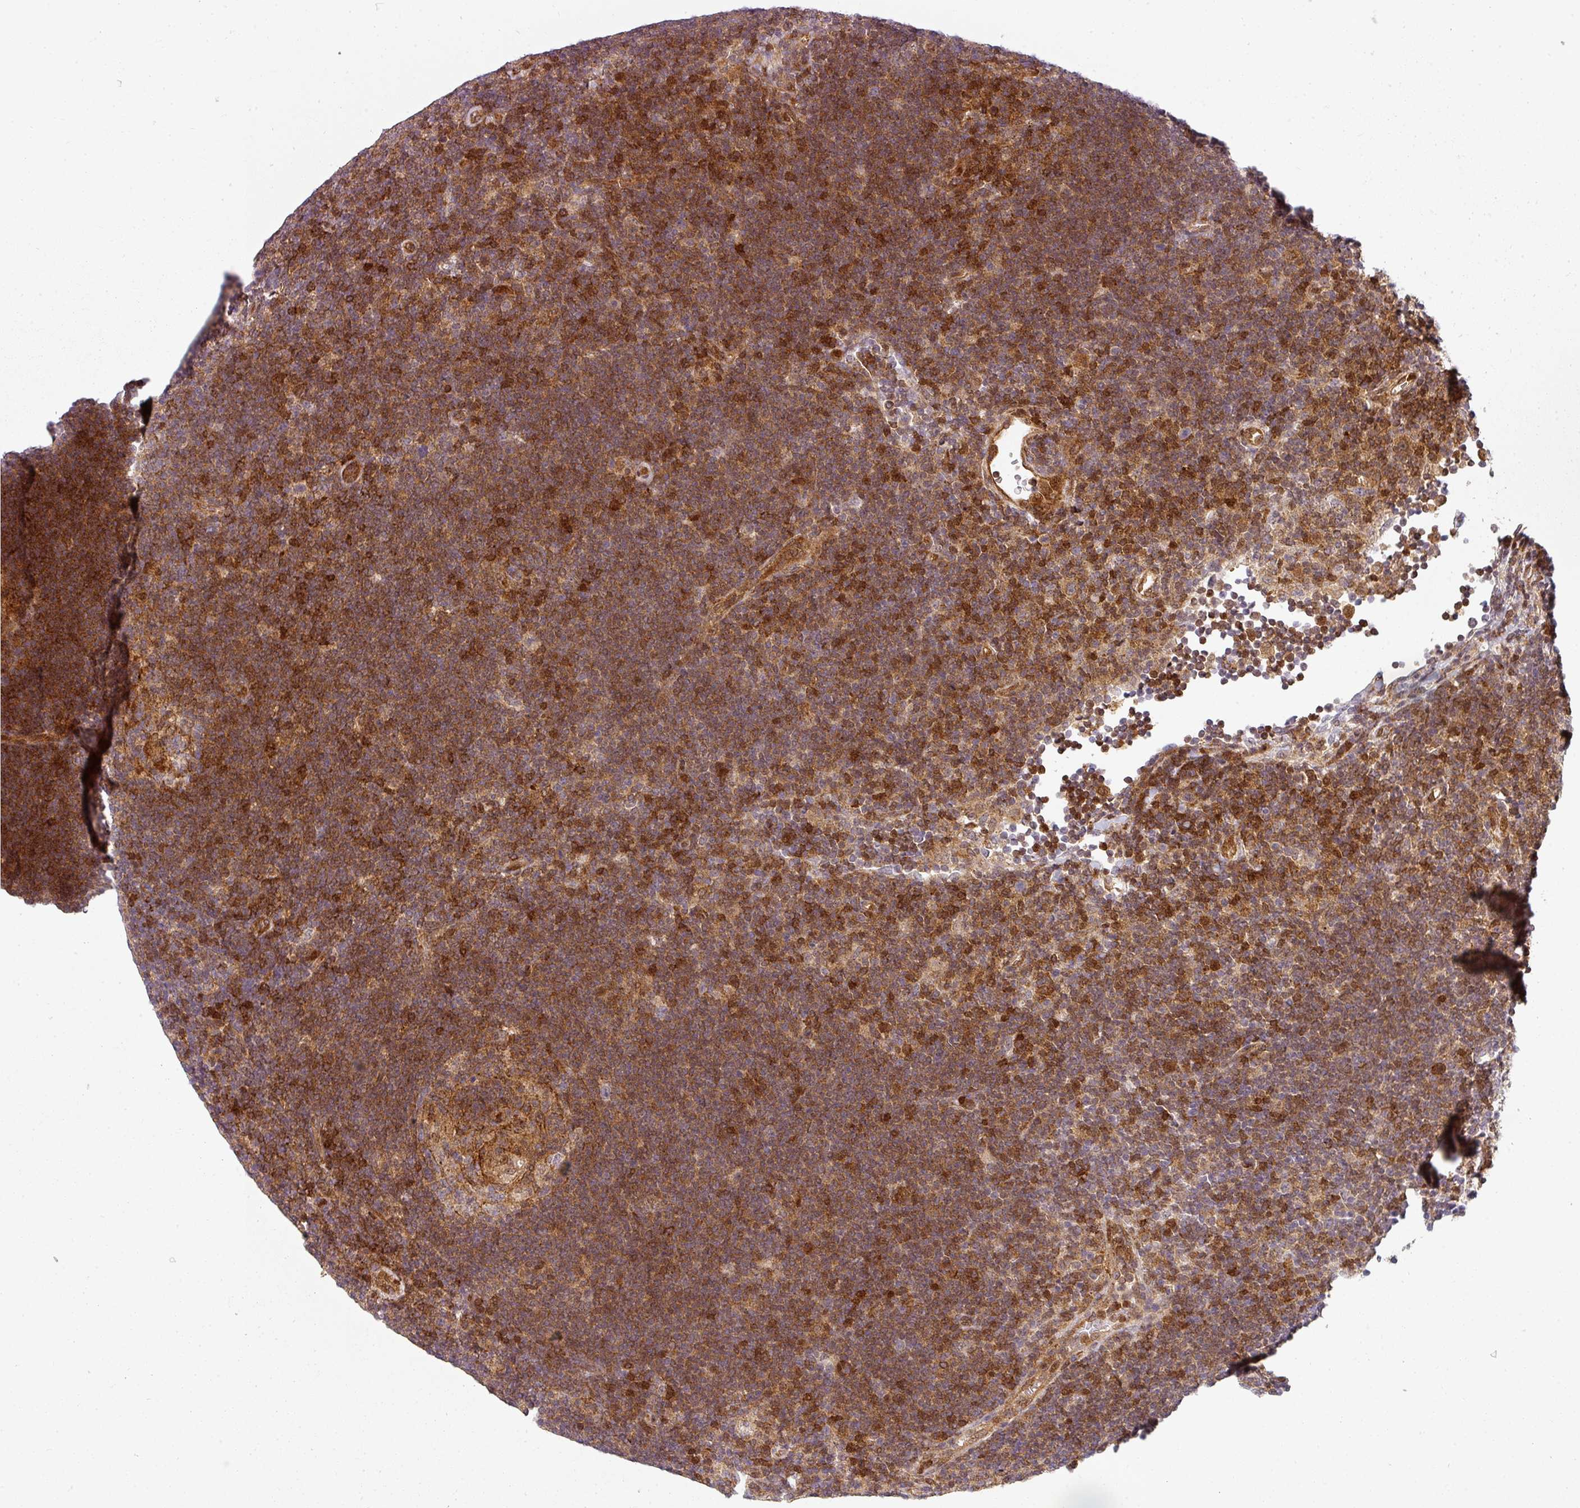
{"staining": {"intensity": "negative", "quantity": "none", "location": "none"}, "tissue": "lymphoma", "cell_type": "Tumor cells", "image_type": "cancer", "snomed": [{"axis": "morphology", "description": "Hodgkin's disease, NOS"}, {"axis": "topography", "description": "Lymph node"}], "caption": "A photomicrograph of human lymphoma is negative for staining in tumor cells.", "gene": "CLIC1", "patient": {"sex": "female", "age": 57}}